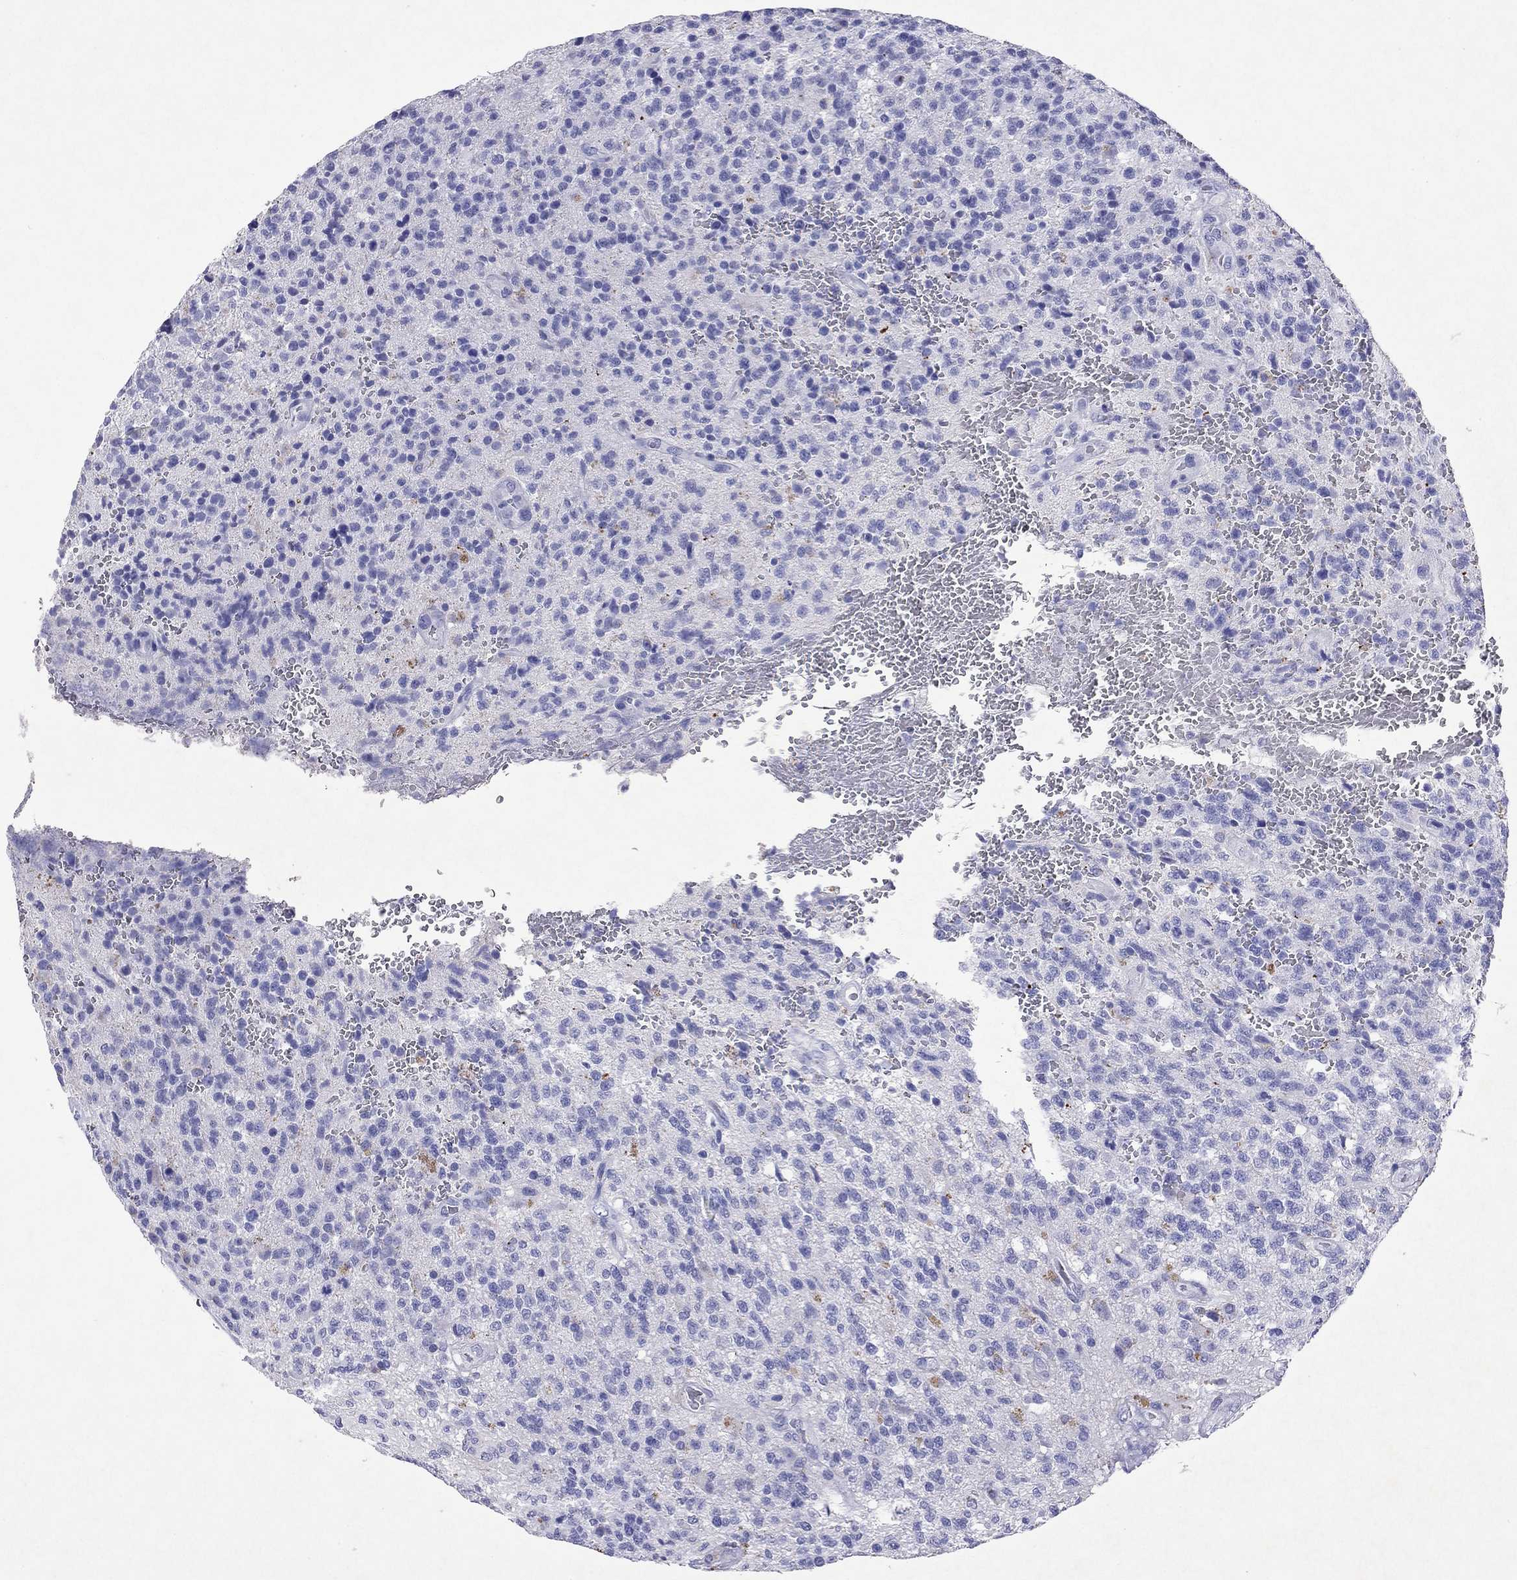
{"staining": {"intensity": "negative", "quantity": "none", "location": "none"}, "tissue": "glioma", "cell_type": "Tumor cells", "image_type": "cancer", "snomed": [{"axis": "morphology", "description": "Glioma, malignant, High grade"}, {"axis": "topography", "description": "Brain"}], "caption": "Tumor cells are negative for brown protein staining in malignant glioma (high-grade). (Brightfield microscopy of DAB (3,3'-diaminobenzidine) immunohistochemistry at high magnification).", "gene": "ARMC12", "patient": {"sex": "male", "age": 56}}